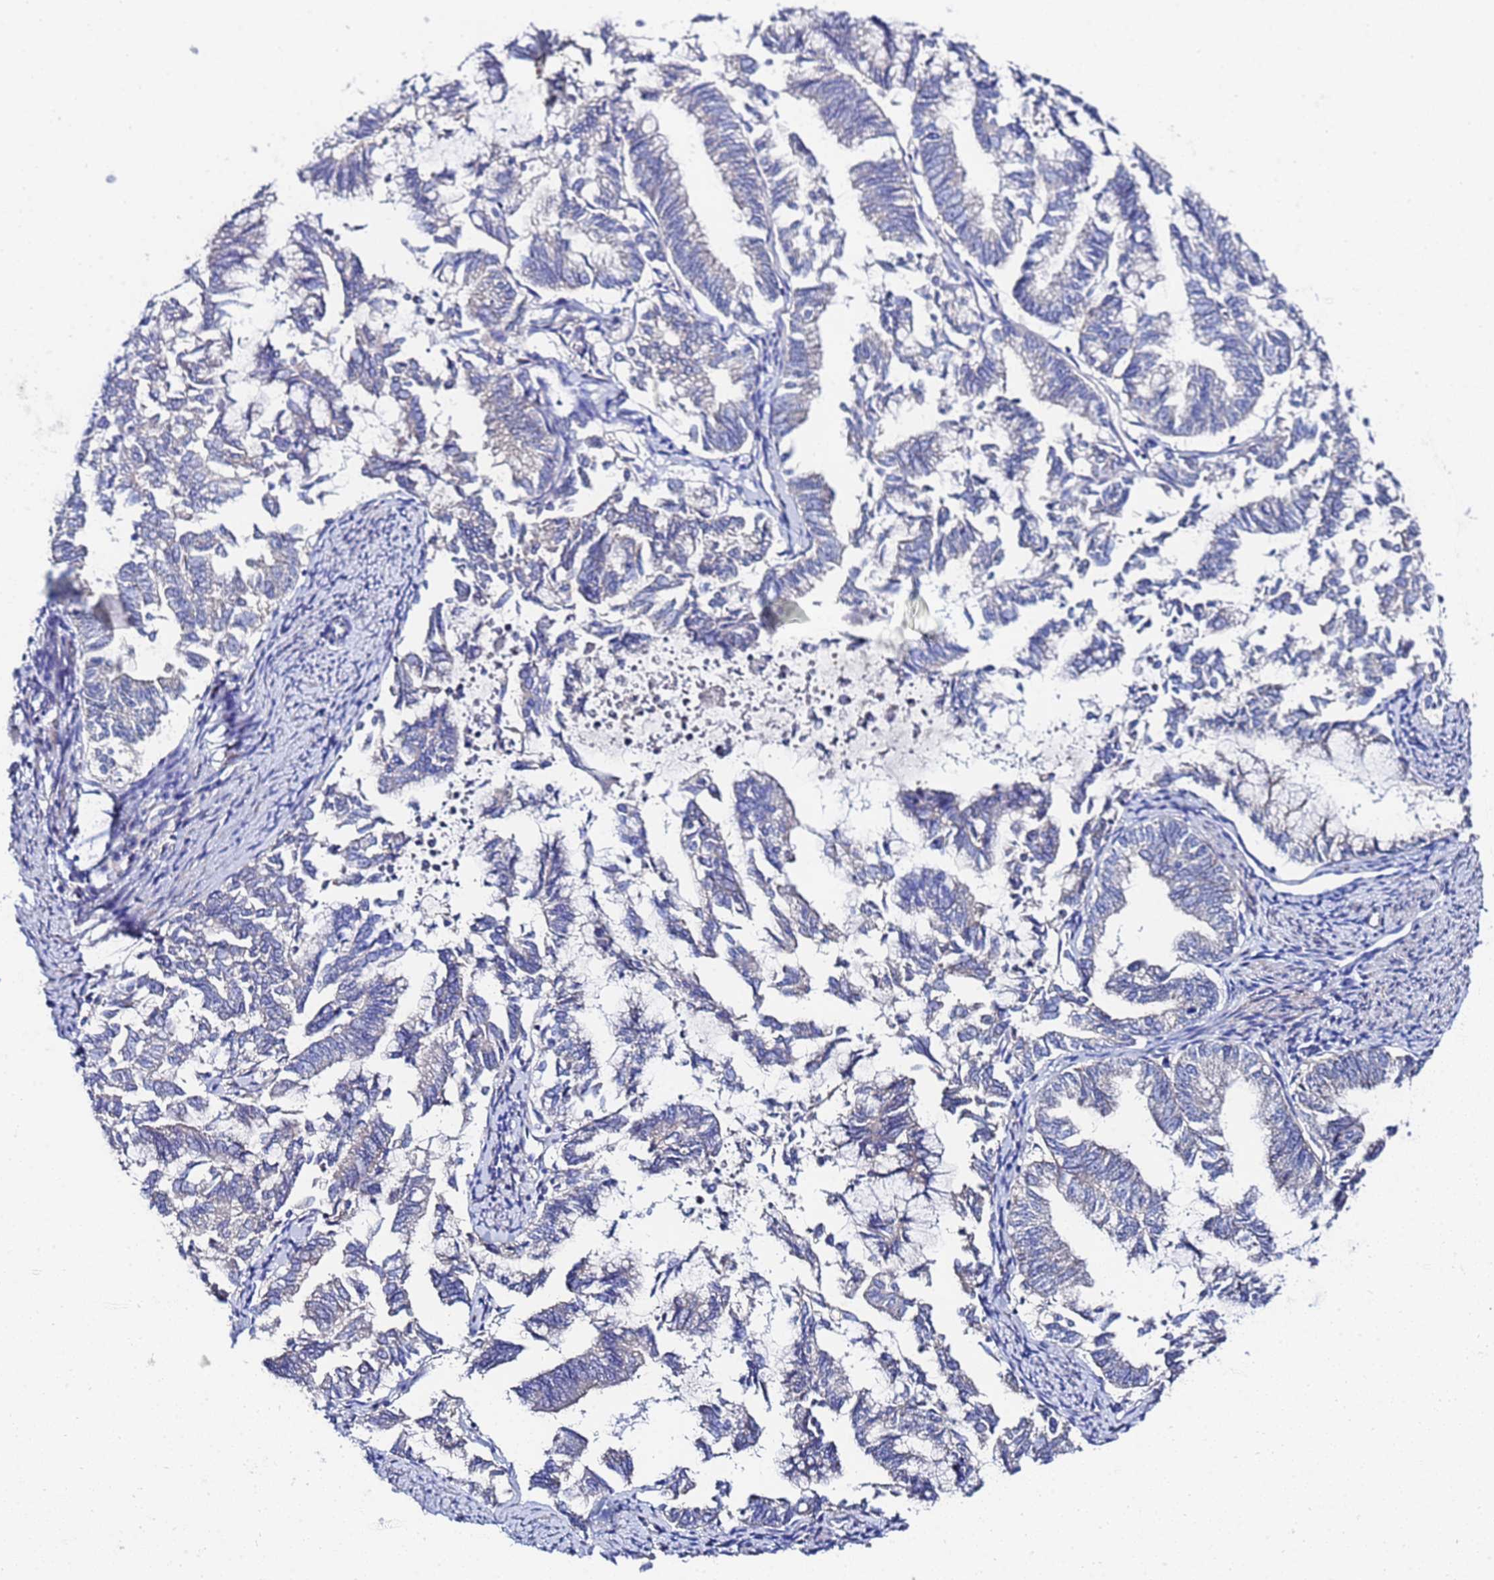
{"staining": {"intensity": "negative", "quantity": "none", "location": "none"}, "tissue": "endometrial cancer", "cell_type": "Tumor cells", "image_type": "cancer", "snomed": [{"axis": "morphology", "description": "Adenocarcinoma, NOS"}, {"axis": "topography", "description": "Endometrium"}], "caption": "Tumor cells show no significant expression in endometrial cancer (adenocarcinoma).", "gene": "FAHD2A", "patient": {"sex": "female", "age": 79}}